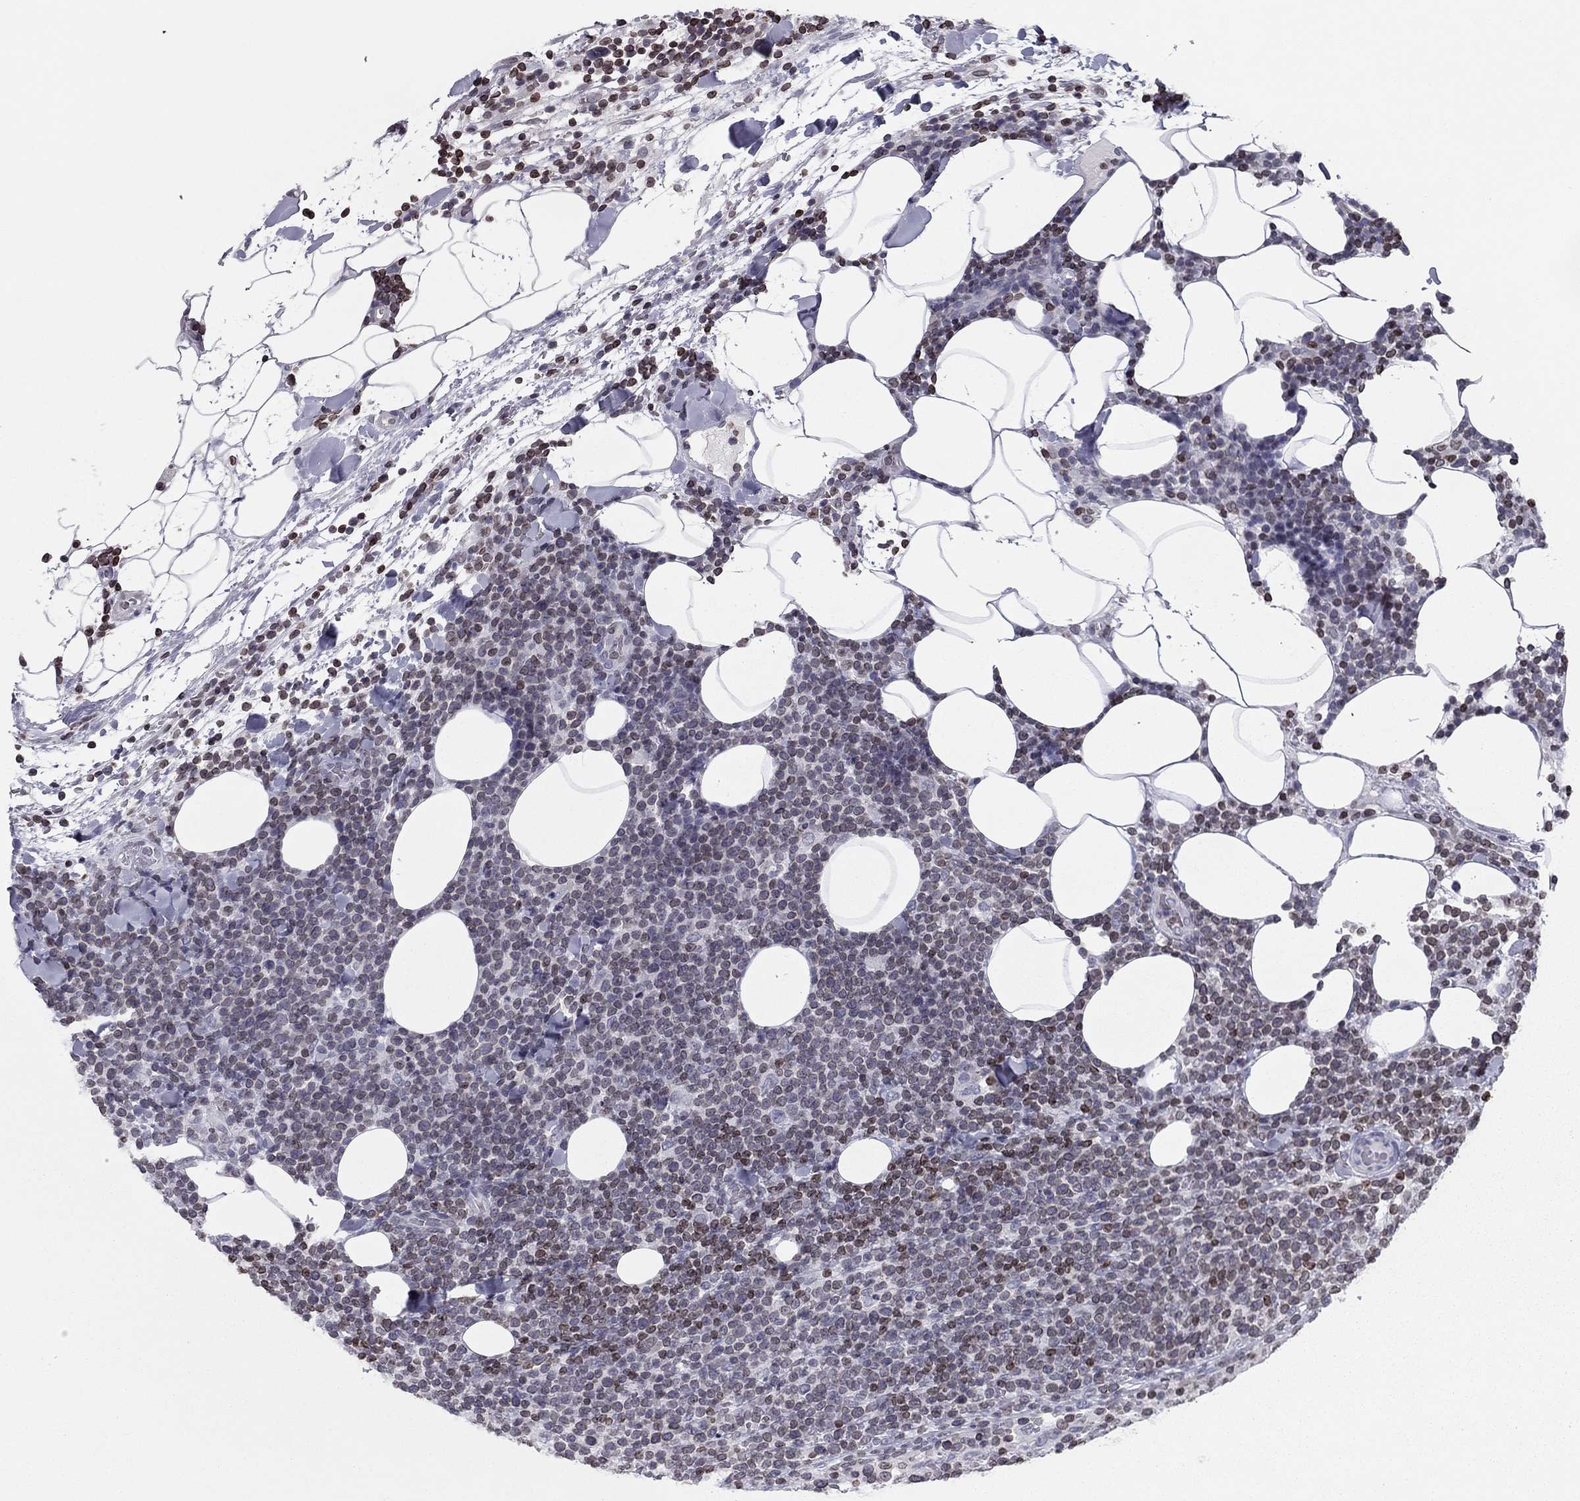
{"staining": {"intensity": "negative", "quantity": "none", "location": "none"}, "tissue": "lymphoma", "cell_type": "Tumor cells", "image_type": "cancer", "snomed": [{"axis": "morphology", "description": "Malignant lymphoma, non-Hodgkin's type, High grade"}, {"axis": "topography", "description": "Lymph node"}], "caption": "Immunohistochemical staining of high-grade malignant lymphoma, non-Hodgkin's type exhibits no significant positivity in tumor cells. (DAB (3,3'-diaminobenzidine) immunohistochemistry visualized using brightfield microscopy, high magnification).", "gene": "ESPL1", "patient": {"sex": "male", "age": 61}}